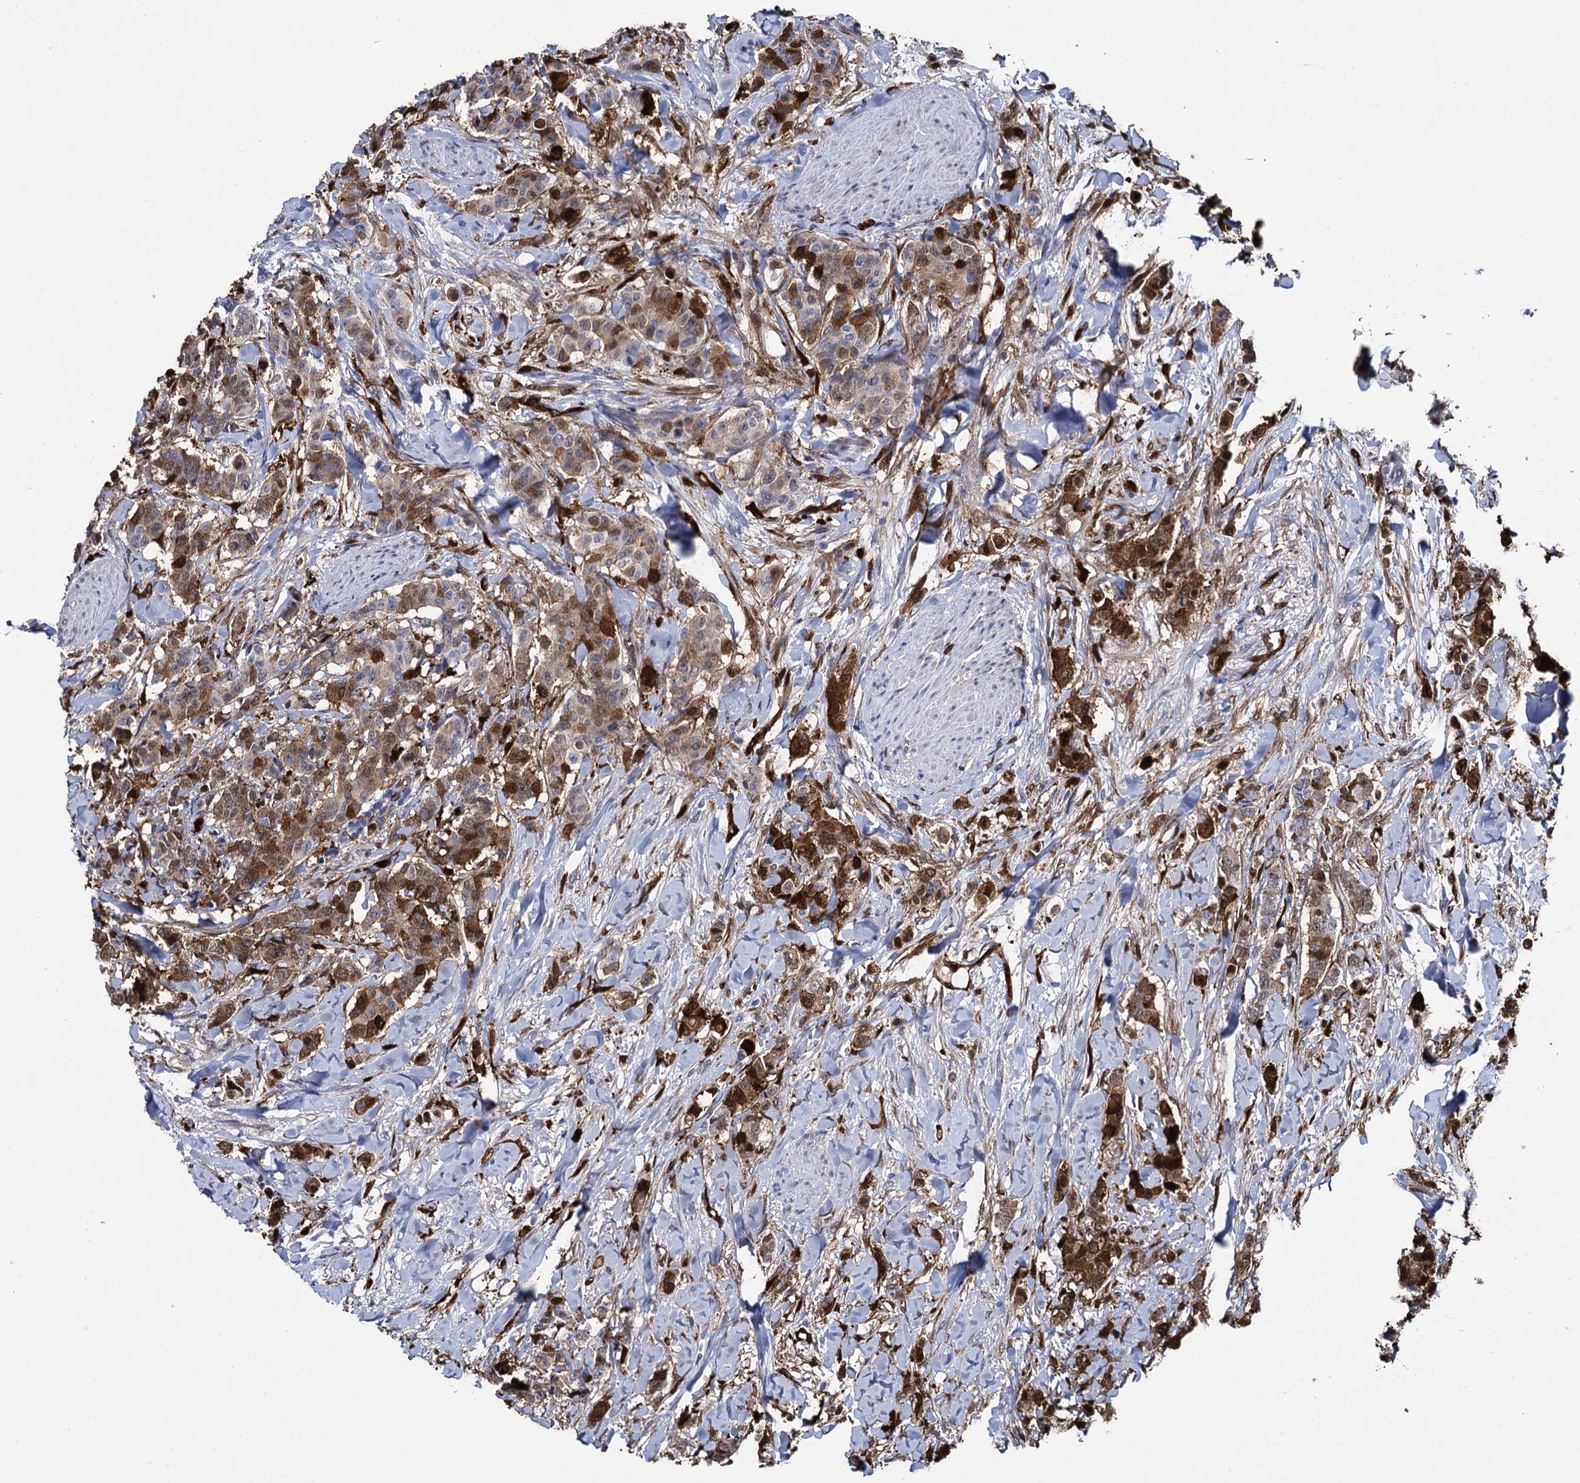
{"staining": {"intensity": "moderate", "quantity": ">75%", "location": "cytoplasmic/membranous"}, "tissue": "breast cancer", "cell_type": "Tumor cells", "image_type": "cancer", "snomed": [{"axis": "morphology", "description": "Duct carcinoma"}, {"axis": "topography", "description": "Breast"}], "caption": "Immunohistochemistry (IHC) micrograph of human breast infiltrating ductal carcinoma stained for a protein (brown), which displays medium levels of moderate cytoplasmic/membranous expression in approximately >75% of tumor cells.", "gene": "FABP5", "patient": {"sex": "female", "age": 40}}